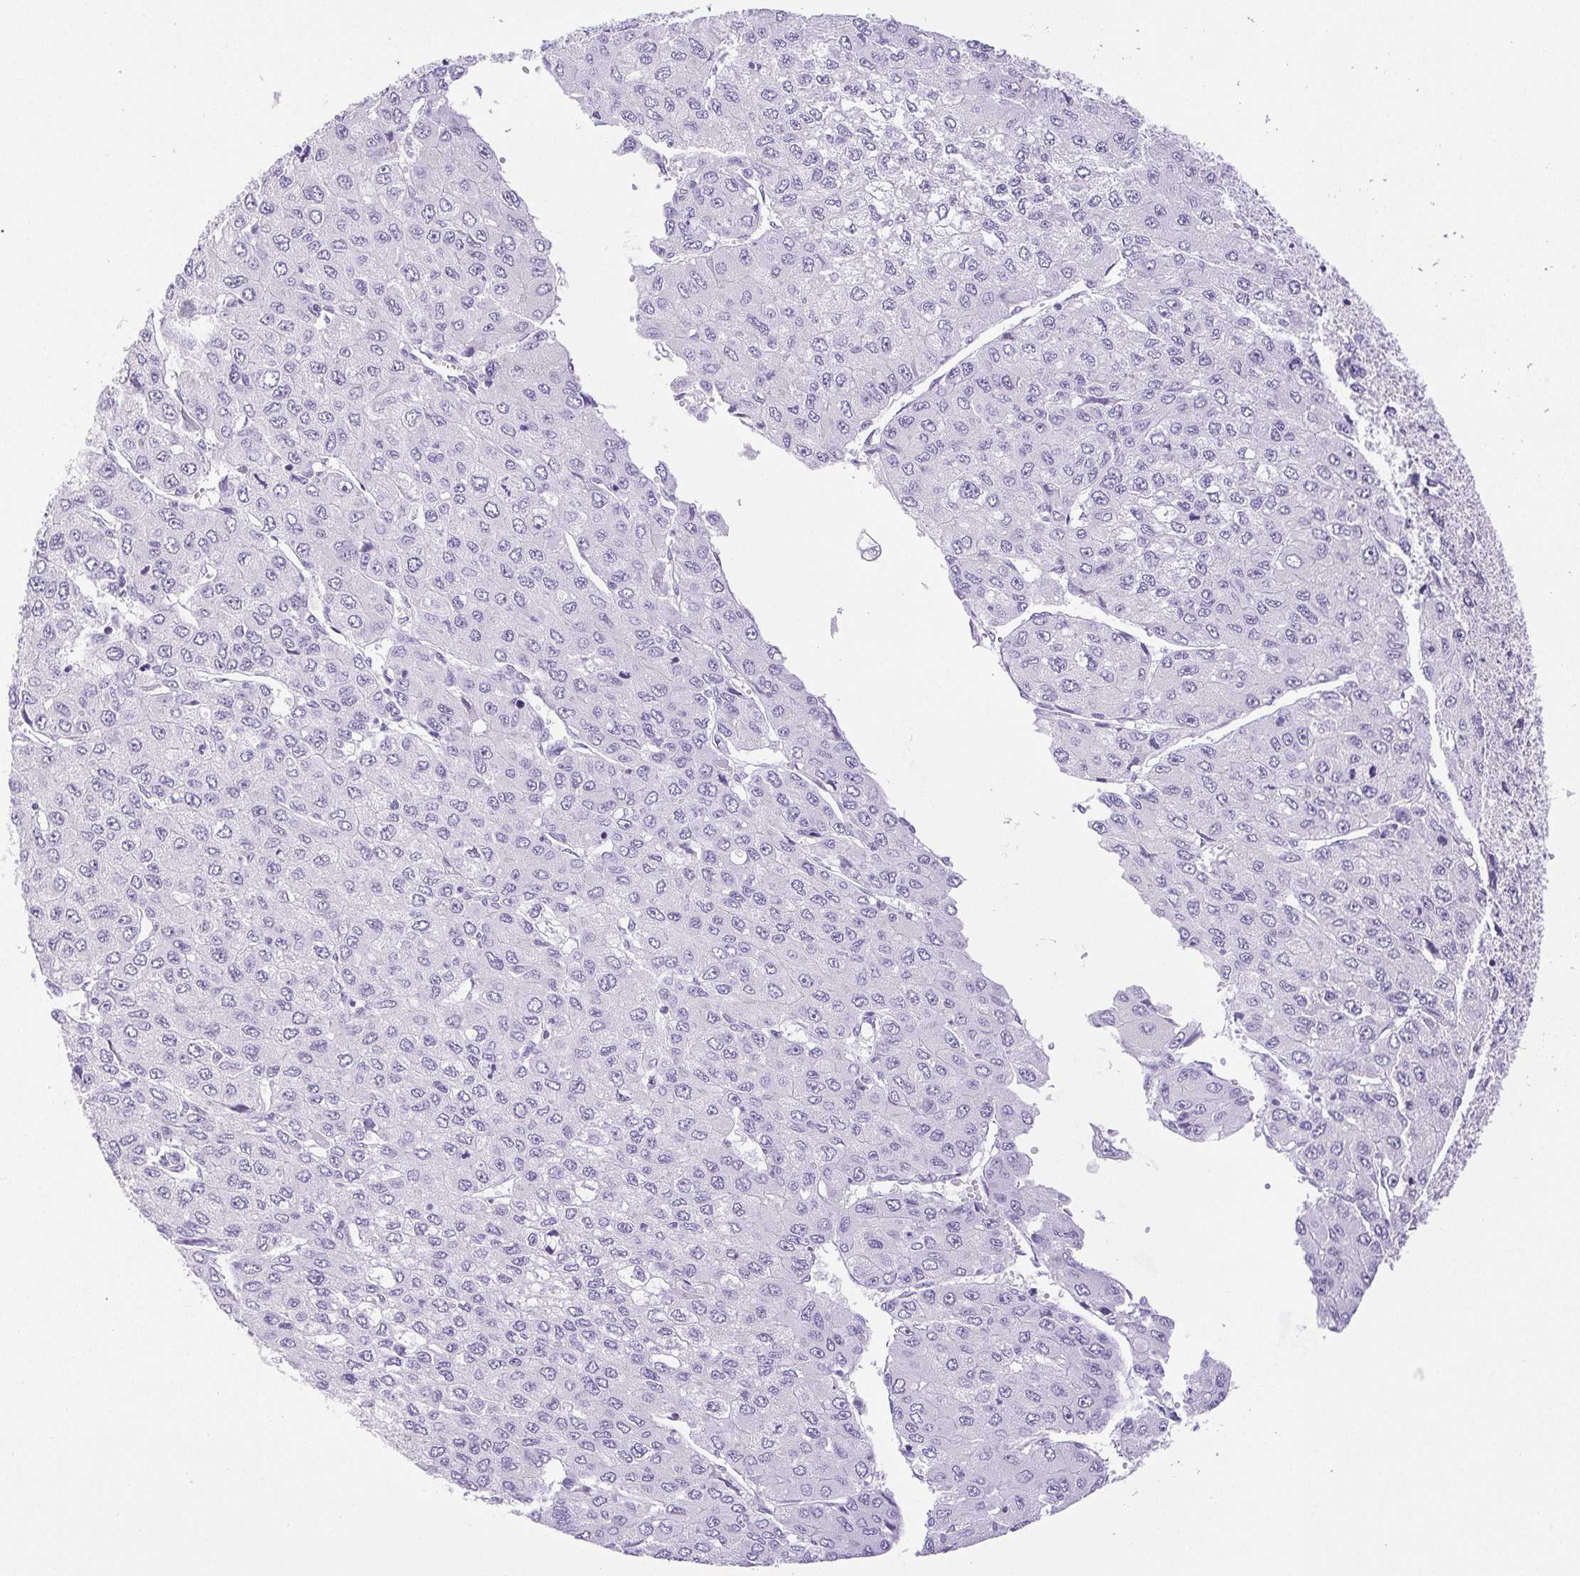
{"staining": {"intensity": "negative", "quantity": "none", "location": "none"}, "tissue": "liver cancer", "cell_type": "Tumor cells", "image_type": "cancer", "snomed": [{"axis": "morphology", "description": "Carcinoma, Hepatocellular, NOS"}, {"axis": "topography", "description": "Liver"}], "caption": "Liver hepatocellular carcinoma was stained to show a protein in brown. There is no significant positivity in tumor cells.", "gene": "HLA-G", "patient": {"sex": "female", "age": 66}}